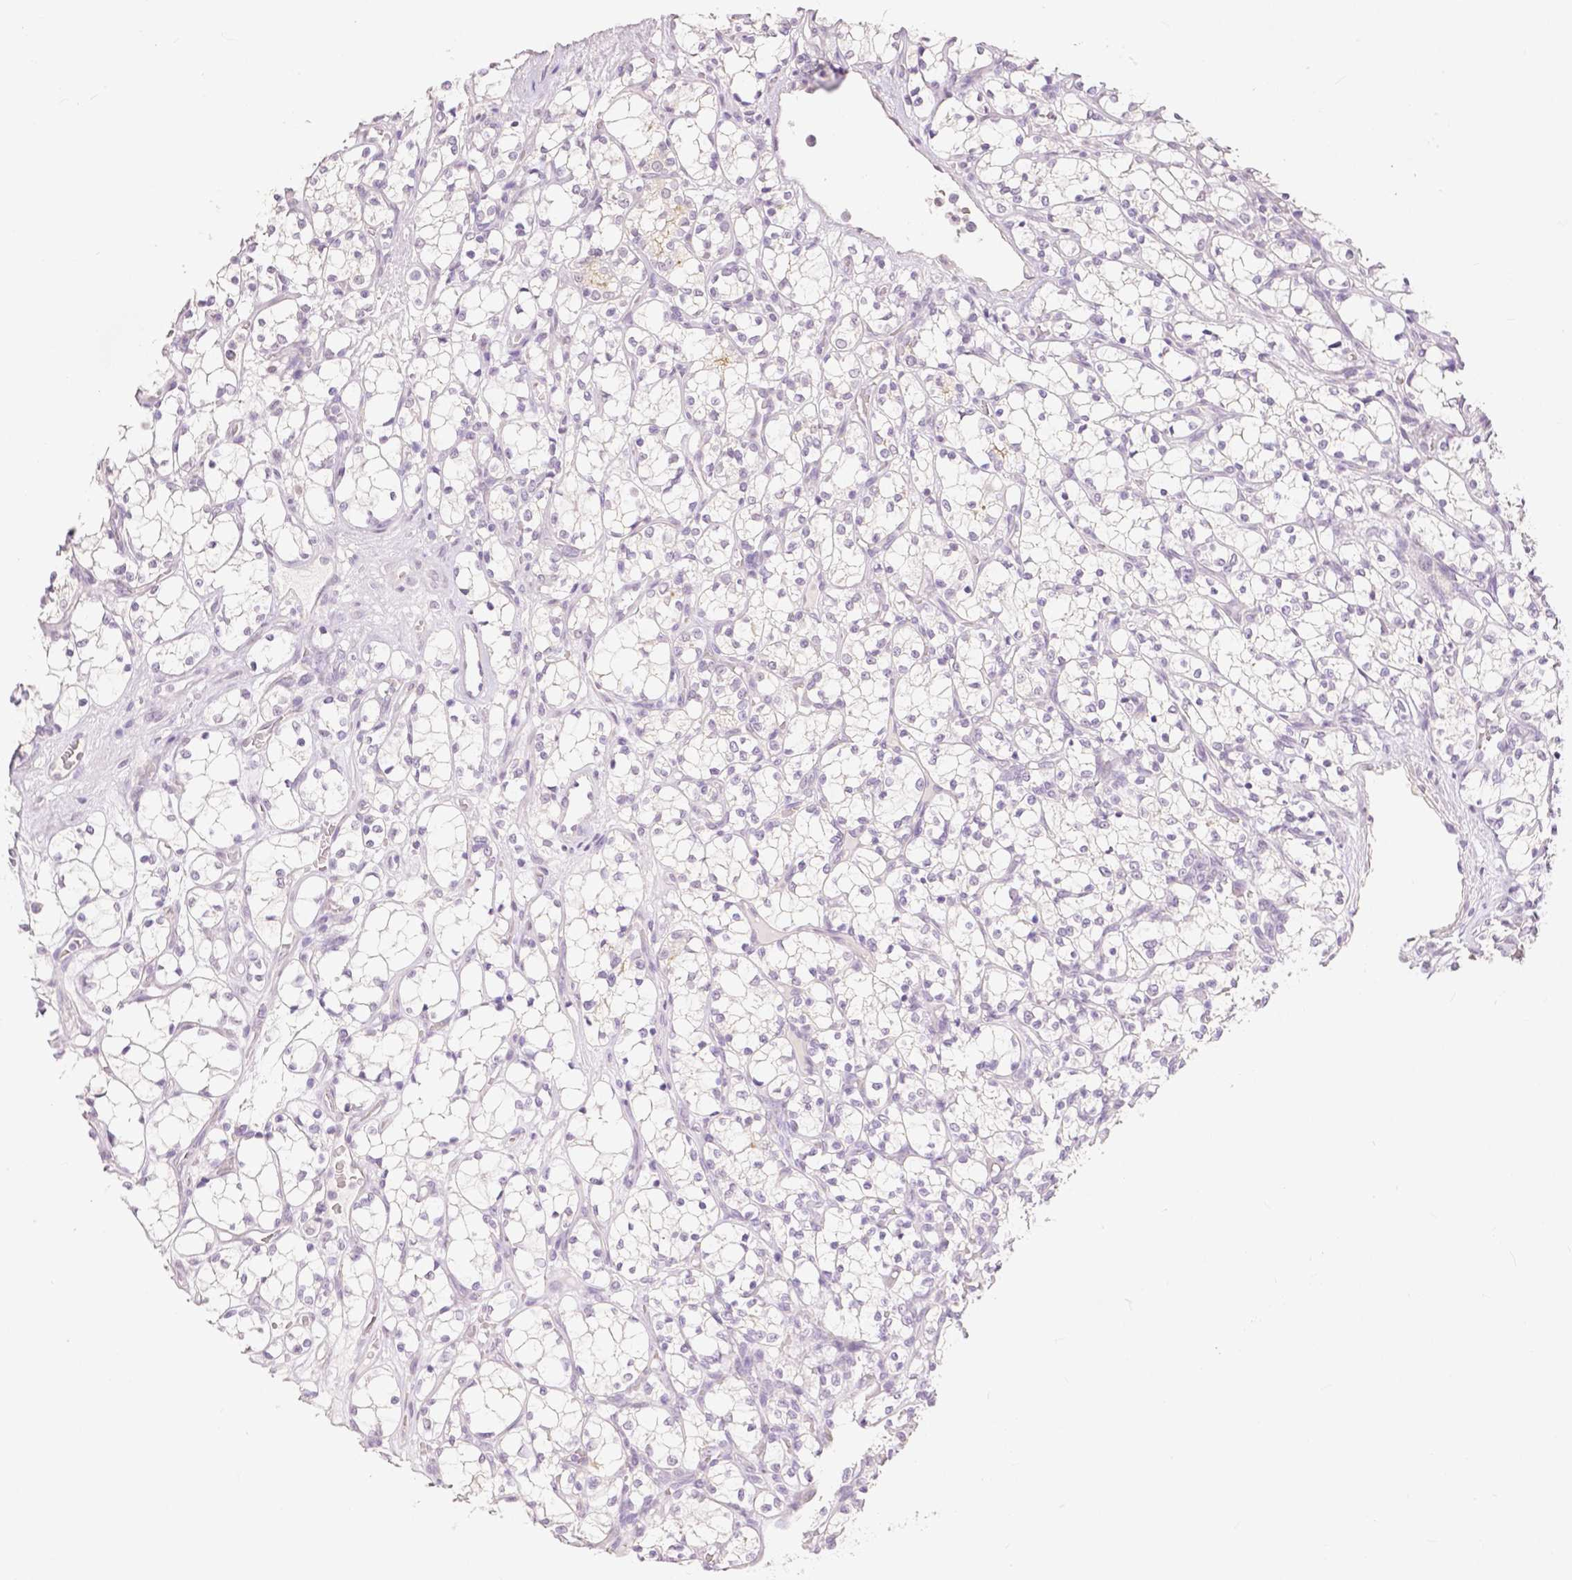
{"staining": {"intensity": "negative", "quantity": "none", "location": "none"}, "tissue": "renal cancer", "cell_type": "Tumor cells", "image_type": "cancer", "snomed": [{"axis": "morphology", "description": "Adenocarcinoma, NOS"}, {"axis": "topography", "description": "Kidney"}], "caption": "Immunohistochemistry of renal cancer (adenocarcinoma) demonstrates no expression in tumor cells. (DAB (3,3'-diaminobenzidine) immunohistochemistry (IHC) visualized using brightfield microscopy, high magnification).", "gene": "OCLN", "patient": {"sex": "female", "age": 69}}